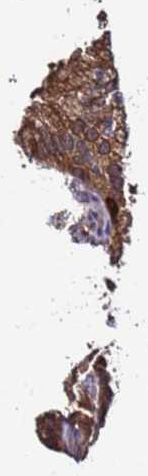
{"staining": {"intensity": "weak", "quantity": ">75%", "location": "cytoplasmic/membranous"}, "tissue": "prostate cancer", "cell_type": "Tumor cells", "image_type": "cancer", "snomed": [{"axis": "morphology", "description": "Adenocarcinoma, High grade"}, {"axis": "topography", "description": "Prostate"}], "caption": "This is an image of immunohistochemistry staining of prostate high-grade adenocarcinoma, which shows weak positivity in the cytoplasmic/membranous of tumor cells.", "gene": "NAXE", "patient": {"sex": "male", "age": 64}}